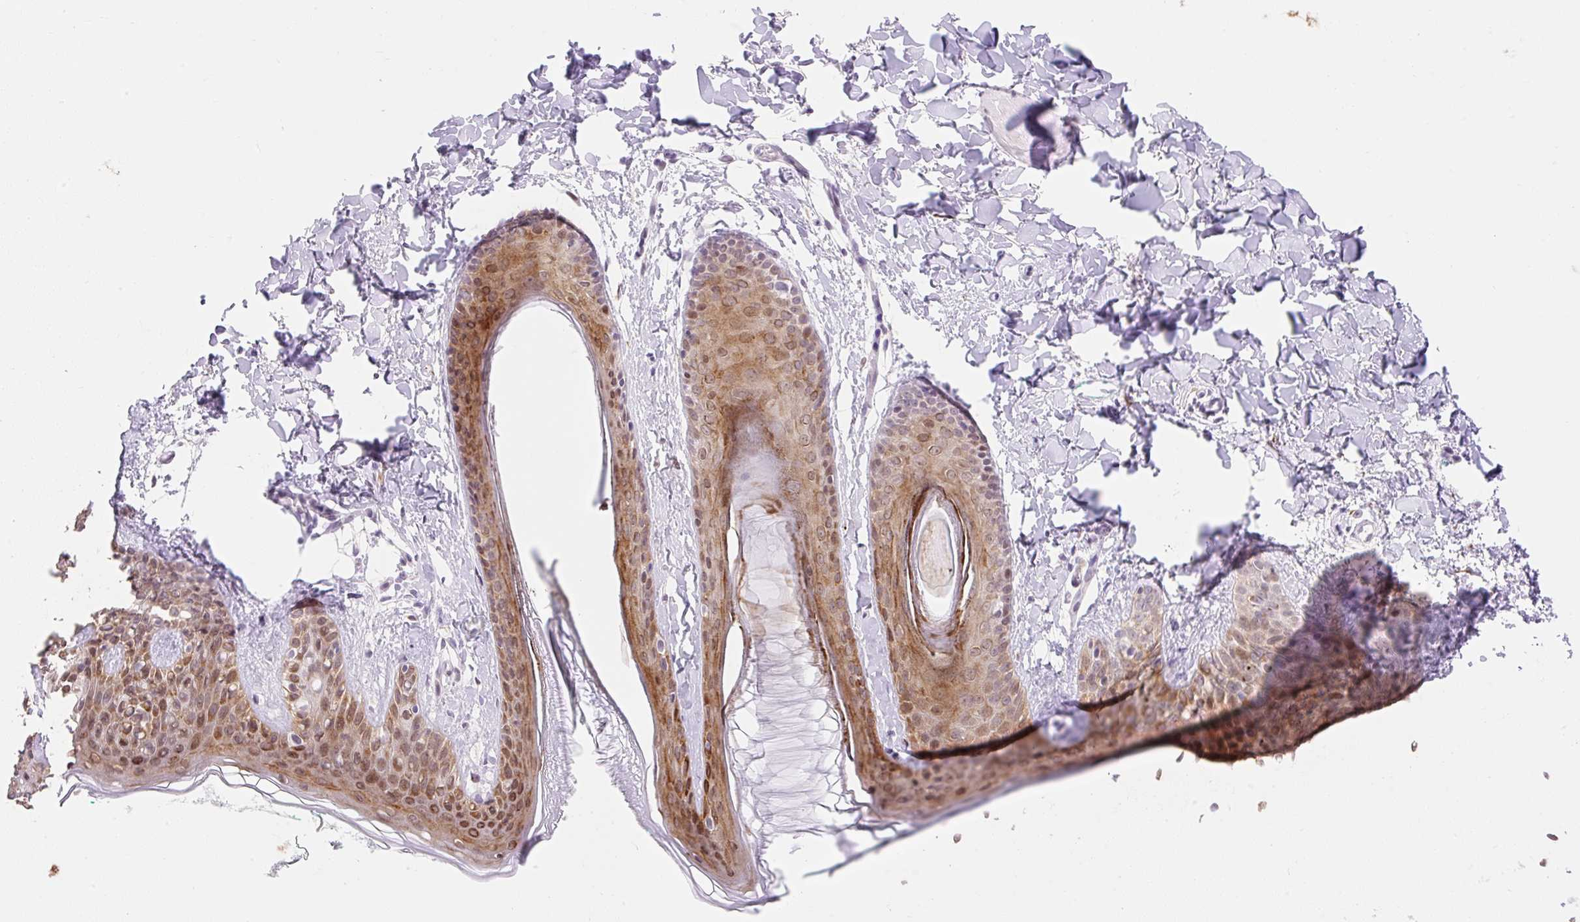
{"staining": {"intensity": "negative", "quantity": "none", "location": "none"}, "tissue": "skin", "cell_type": "Fibroblasts", "image_type": "normal", "snomed": [{"axis": "morphology", "description": "Normal tissue, NOS"}, {"axis": "topography", "description": "Skin"}], "caption": "Immunohistochemical staining of normal skin displays no significant positivity in fibroblasts.", "gene": "H2BW1", "patient": {"sex": "male", "age": 16}}